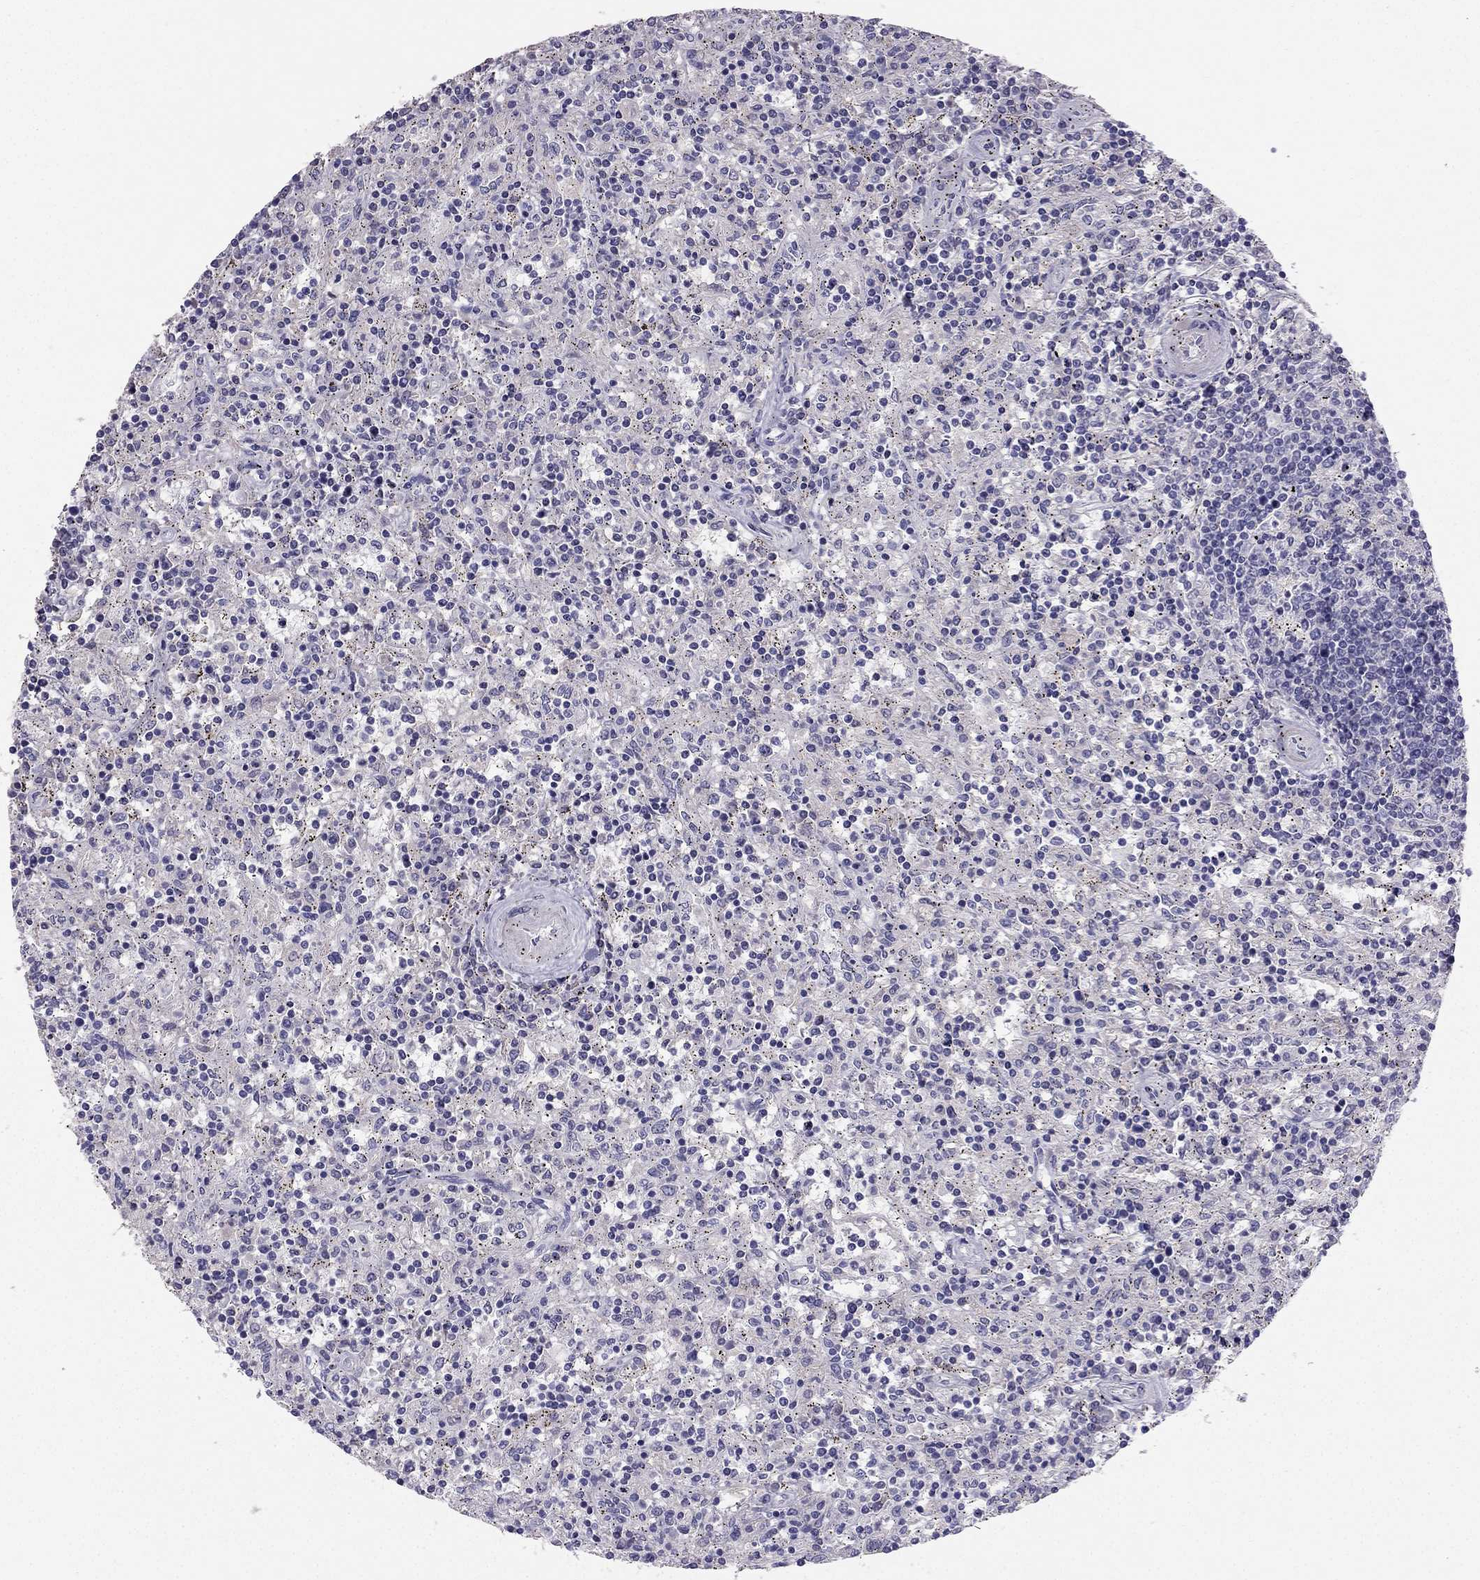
{"staining": {"intensity": "negative", "quantity": "none", "location": "none"}, "tissue": "lymphoma", "cell_type": "Tumor cells", "image_type": "cancer", "snomed": [{"axis": "morphology", "description": "Malignant lymphoma, non-Hodgkin's type, Low grade"}, {"axis": "topography", "description": "Spleen"}], "caption": "Image shows no significant protein positivity in tumor cells of lymphoma.", "gene": "LMTK3", "patient": {"sex": "male", "age": 62}}